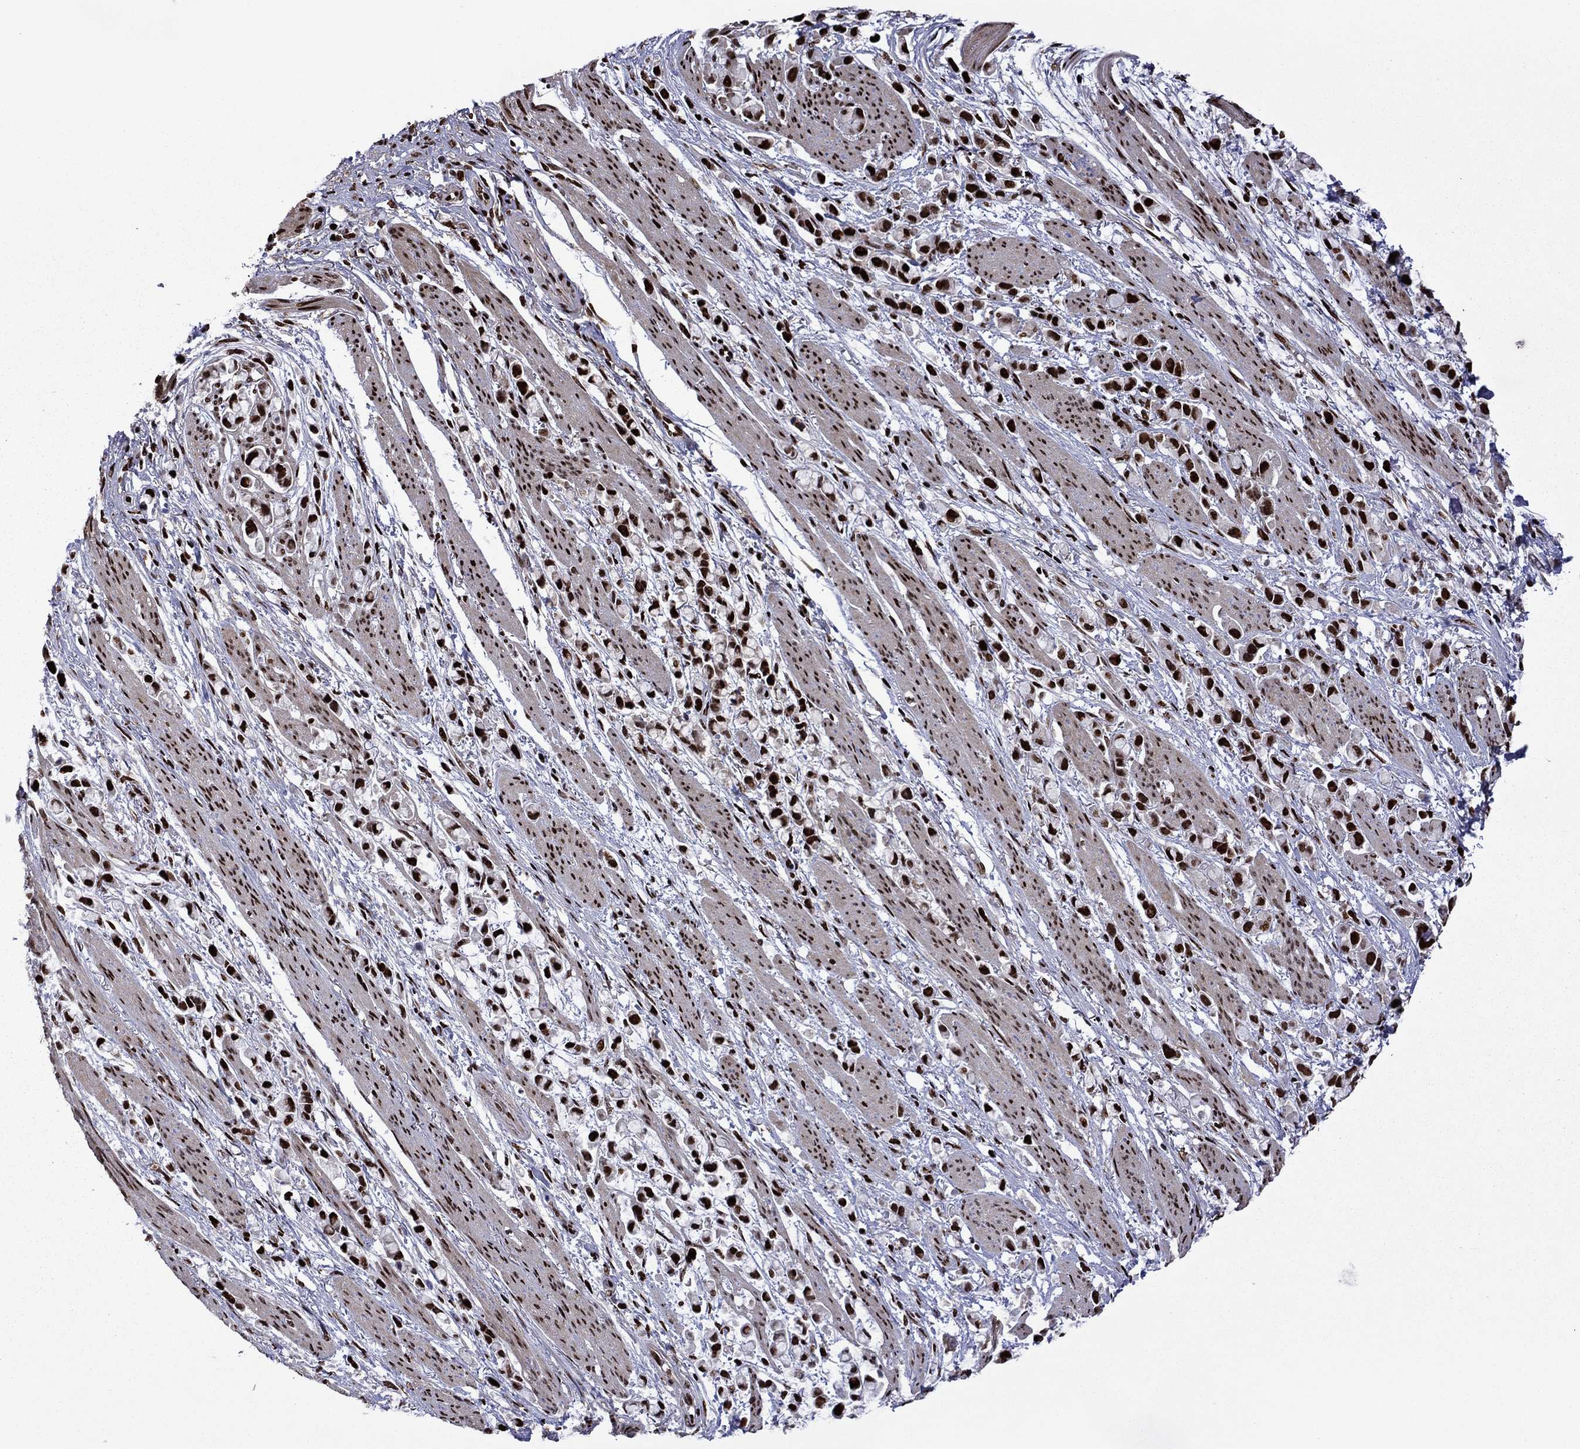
{"staining": {"intensity": "strong", "quantity": ">75%", "location": "nuclear"}, "tissue": "stomach cancer", "cell_type": "Tumor cells", "image_type": "cancer", "snomed": [{"axis": "morphology", "description": "Adenocarcinoma, NOS"}, {"axis": "topography", "description": "Stomach"}], "caption": "Stomach adenocarcinoma stained for a protein demonstrates strong nuclear positivity in tumor cells. The staining was performed using DAB to visualize the protein expression in brown, while the nuclei were stained in blue with hematoxylin (Magnification: 20x).", "gene": "LIMK1", "patient": {"sex": "female", "age": 81}}